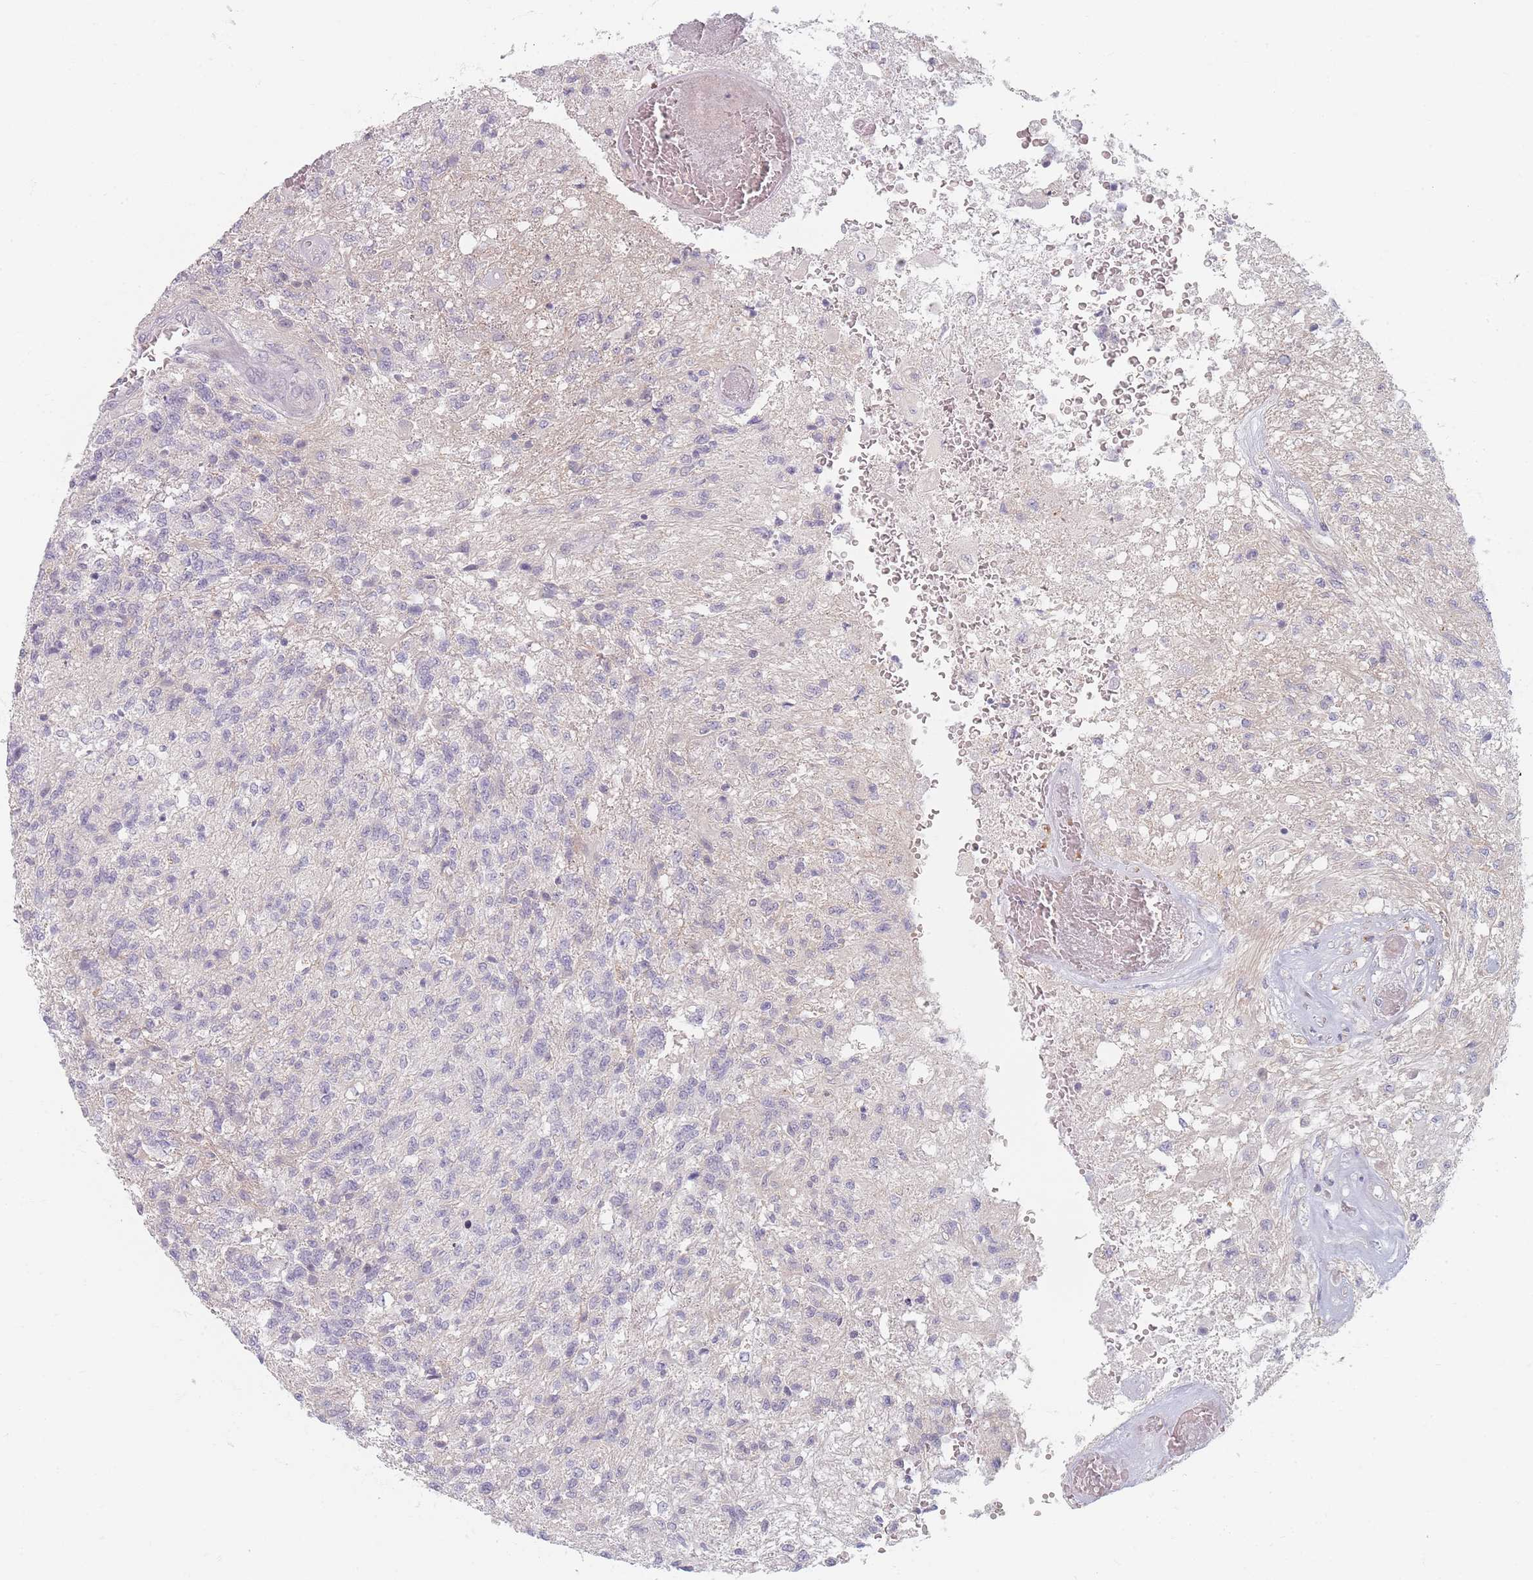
{"staining": {"intensity": "negative", "quantity": "none", "location": "none"}, "tissue": "glioma", "cell_type": "Tumor cells", "image_type": "cancer", "snomed": [{"axis": "morphology", "description": "Glioma, malignant, High grade"}, {"axis": "topography", "description": "Brain"}], "caption": "High power microscopy micrograph of an immunohistochemistry micrograph of malignant high-grade glioma, revealing no significant staining in tumor cells.", "gene": "TMOD1", "patient": {"sex": "male", "age": 56}}